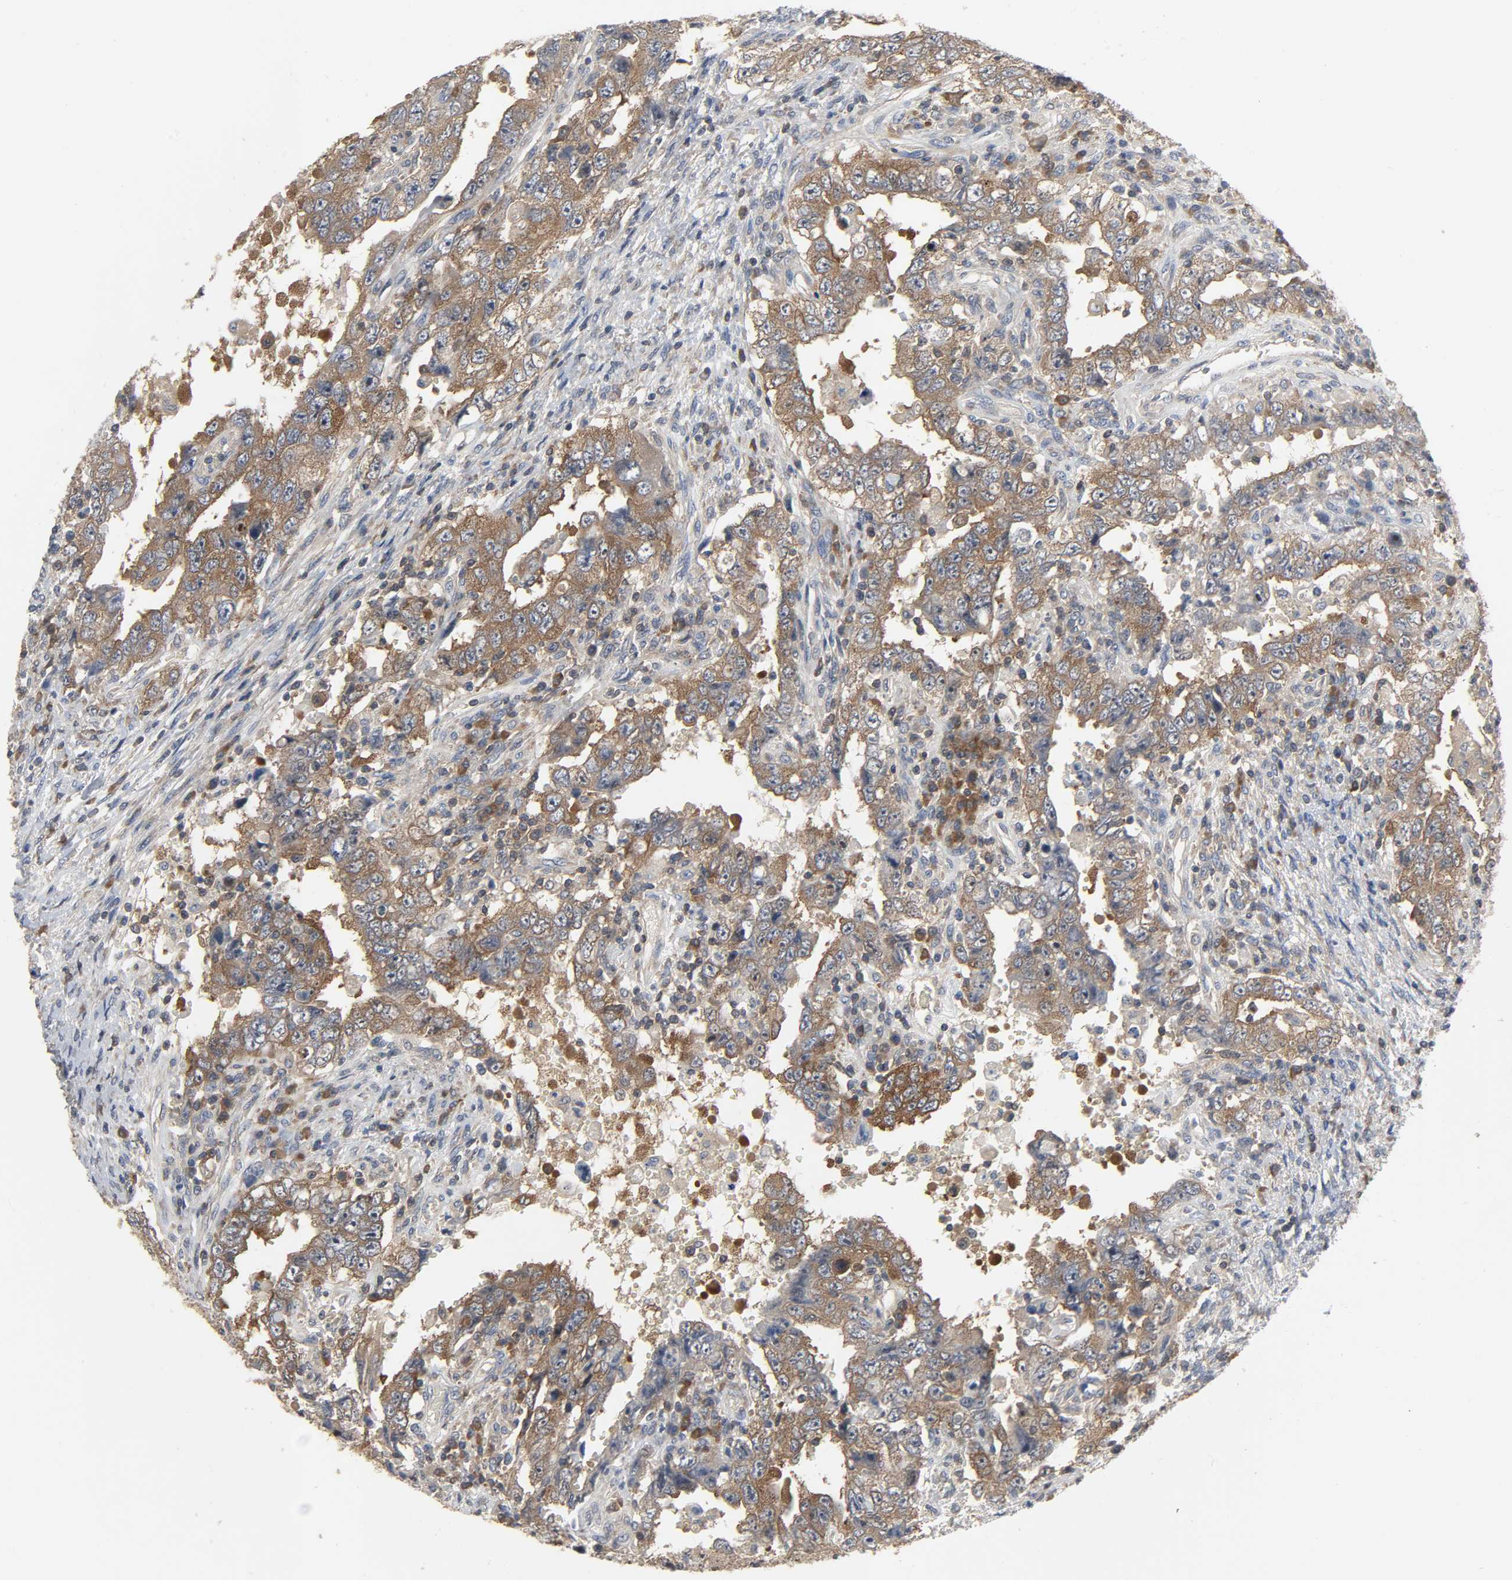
{"staining": {"intensity": "strong", "quantity": ">75%", "location": "cytoplasmic/membranous"}, "tissue": "testis cancer", "cell_type": "Tumor cells", "image_type": "cancer", "snomed": [{"axis": "morphology", "description": "Carcinoma, Embryonal, NOS"}, {"axis": "topography", "description": "Testis"}], "caption": "Immunohistochemical staining of human testis embryonal carcinoma reveals high levels of strong cytoplasmic/membranous protein staining in approximately >75% of tumor cells.", "gene": "PLEKHA2", "patient": {"sex": "male", "age": 26}}